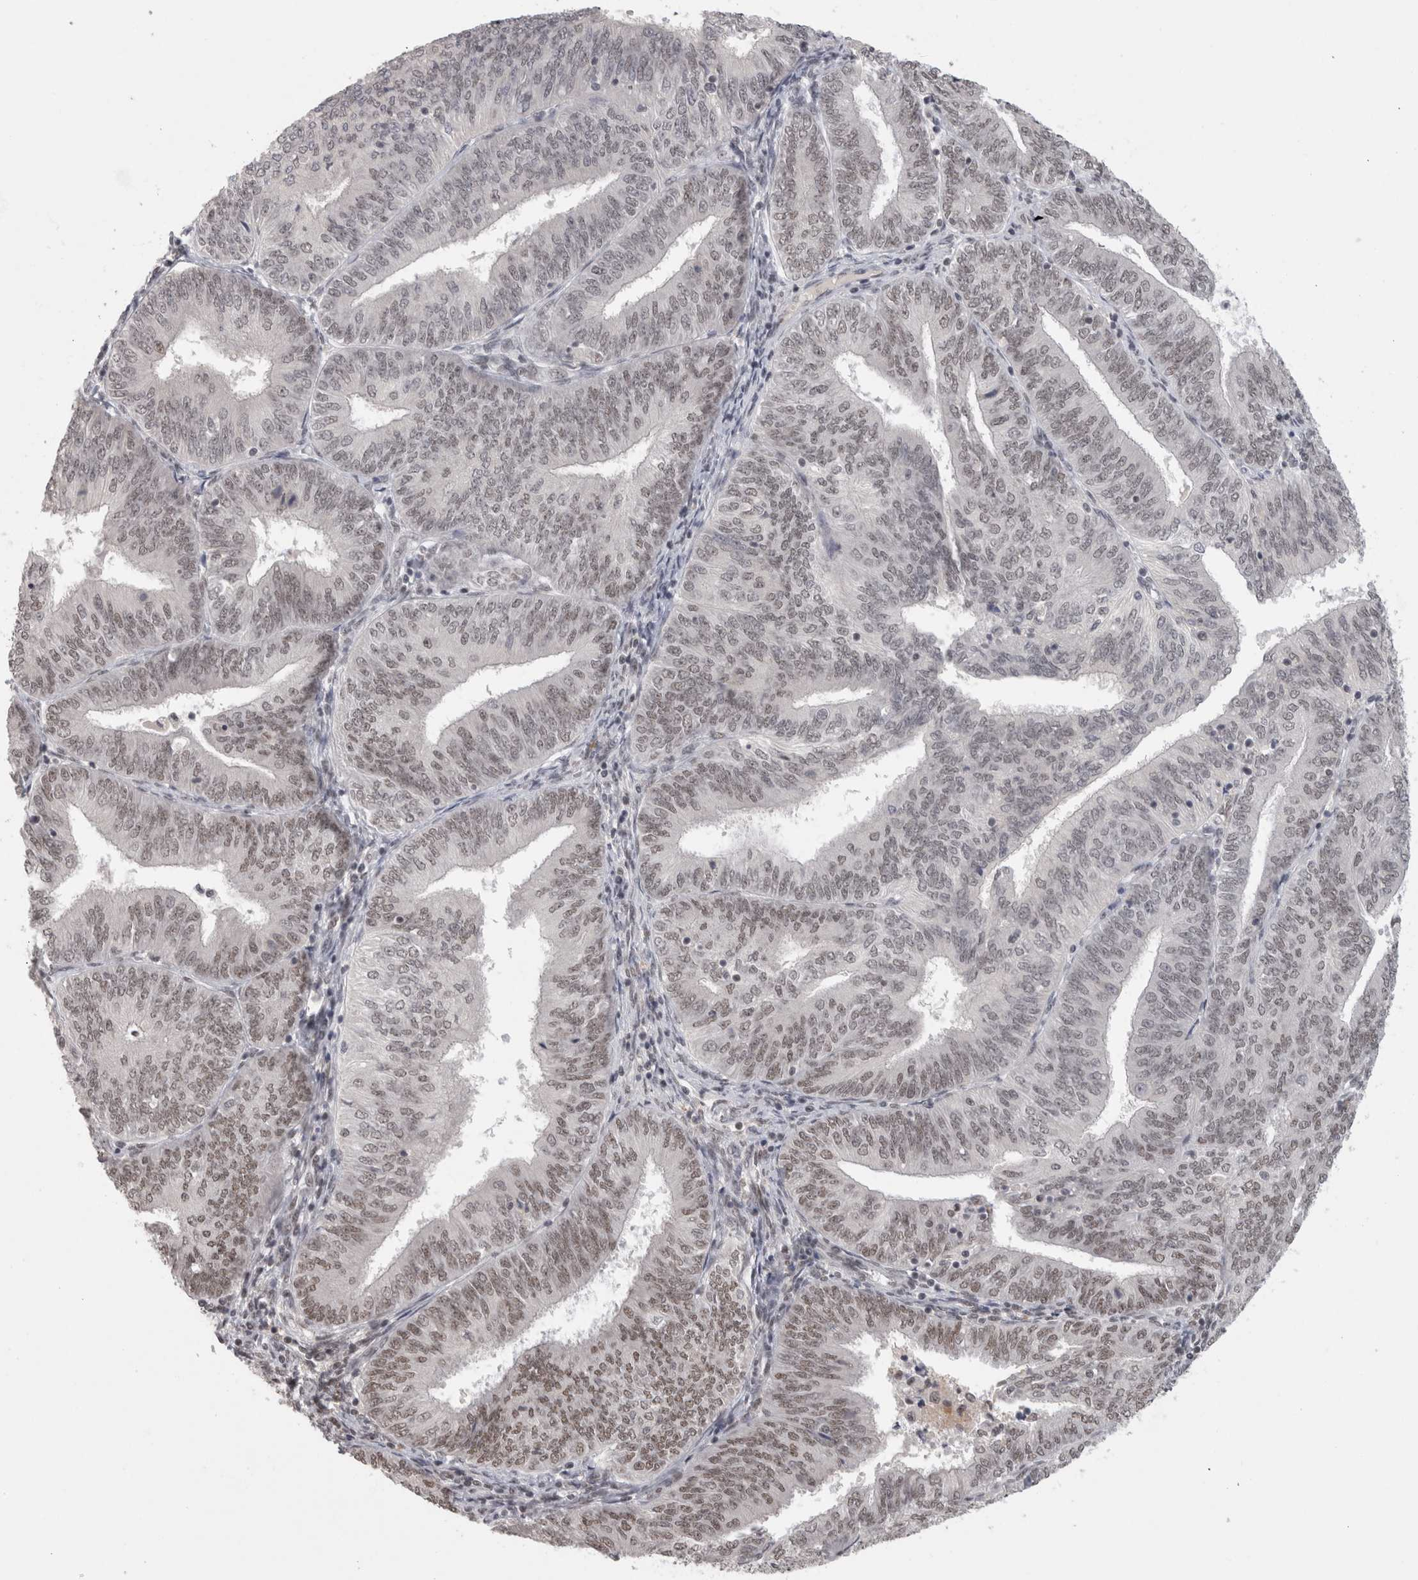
{"staining": {"intensity": "weak", "quantity": "25%-75%", "location": "nuclear"}, "tissue": "endometrial cancer", "cell_type": "Tumor cells", "image_type": "cancer", "snomed": [{"axis": "morphology", "description": "Adenocarcinoma, NOS"}, {"axis": "topography", "description": "Endometrium"}], "caption": "Protein staining of adenocarcinoma (endometrial) tissue displays weak nuclear staining in approximately 25%-75% of tumor cells.", "gene": "ZNF830", "patient": {"sex": "female", "age": 58}}